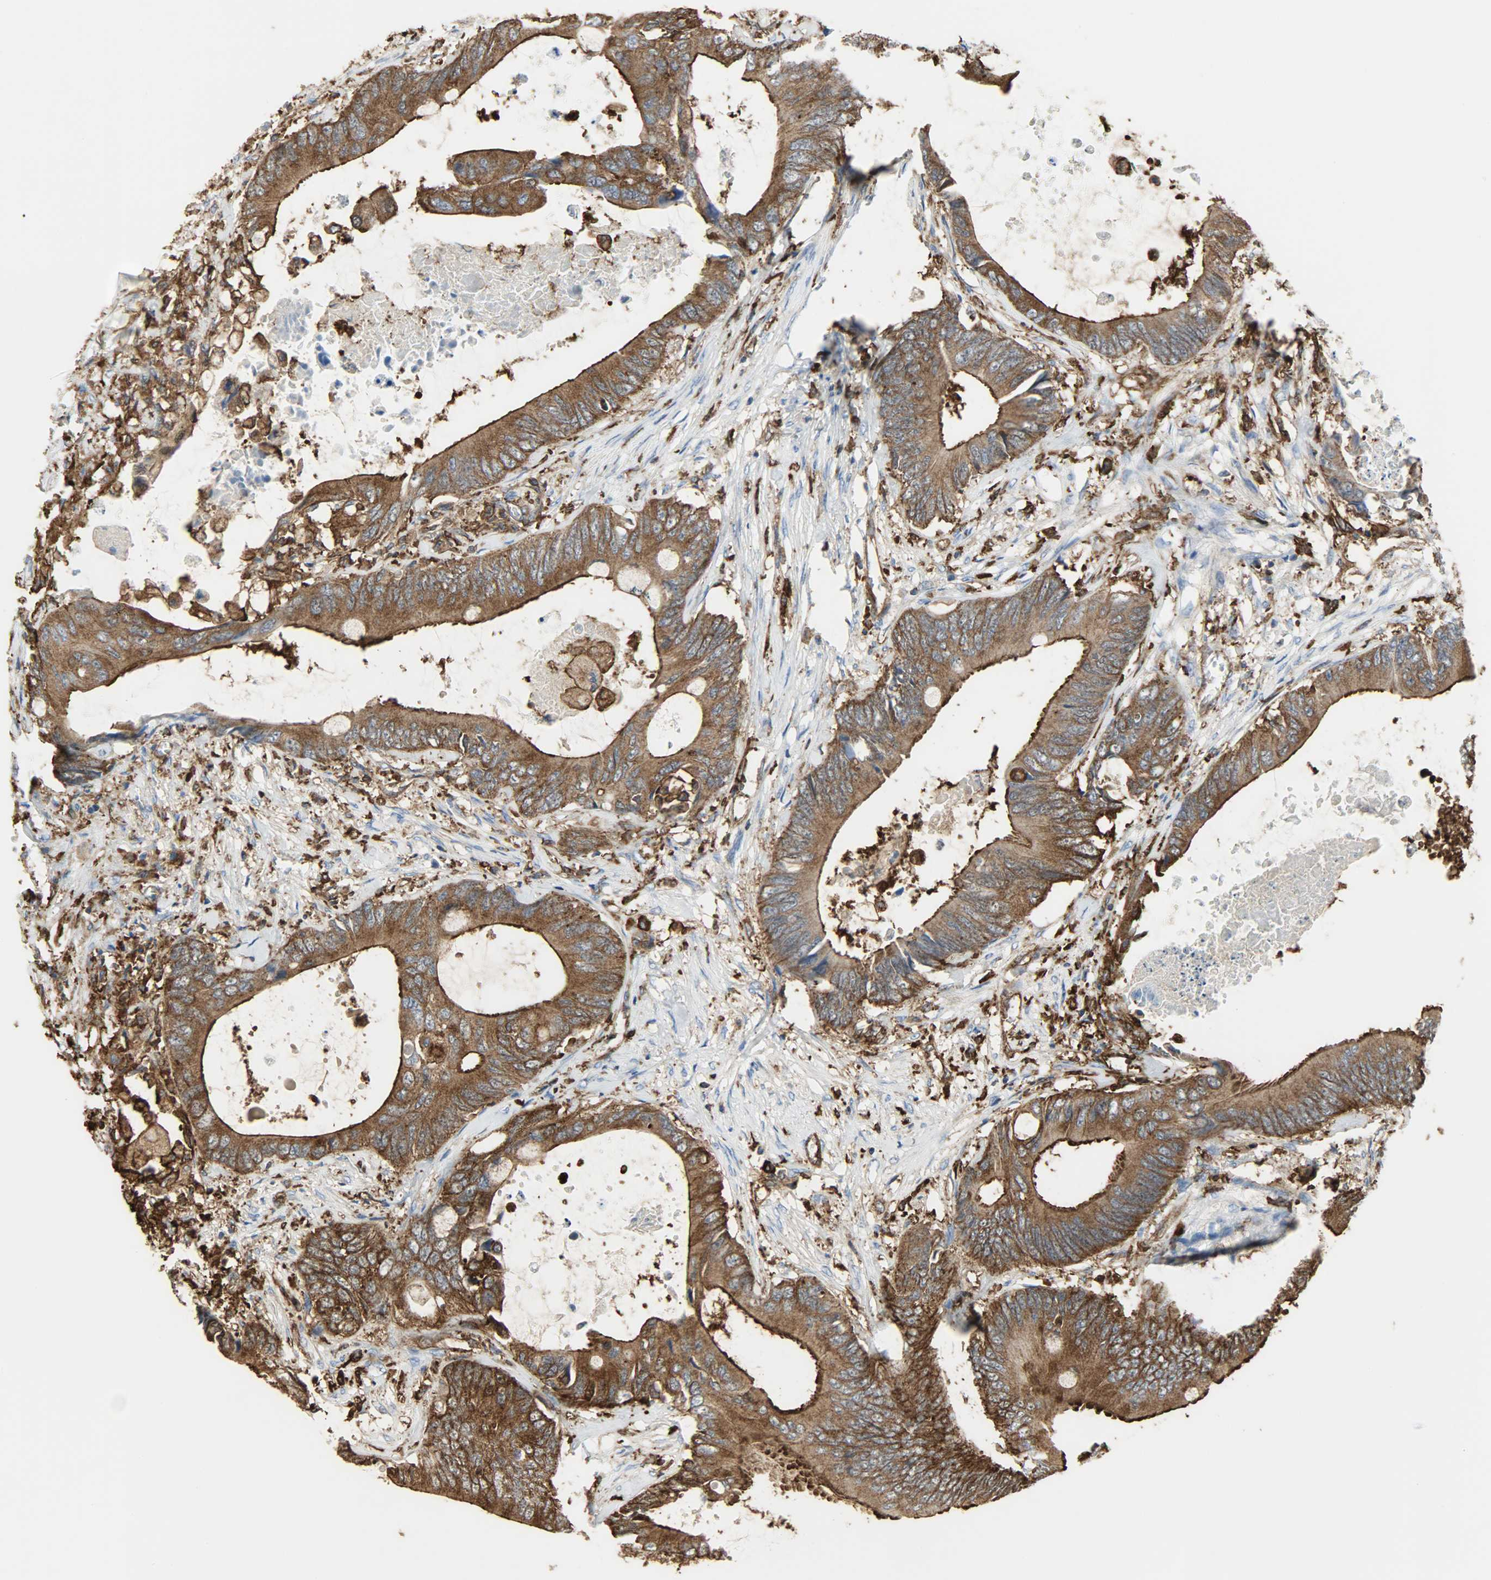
{"staining": {"intensity": "strong", "quantity": ">75%", "location": "cytoplasmic/membranous"}, "tissue": "colorectal cancer", "cell_type": "Tumor cells", "image_type": "cancer", "snomed": [{"axis": "morphology", "description": "Normal tissue, NOS"}, {"axis": "morphology", "description": "Adenocarcinoma, NOS"}, {"axis": "topography", "description": "Rectum"}, {"axis": "topography", "description": "Peripheral nerve tissue"}], "caption": "Human colorectal adenocarcinoma stained for a protein (brown) reveals strong cytoplasmic/membranous positive expression in about >75% of tumor cells.", "gene": "VASP", "patient": {"sex": "female", "age": 77}}